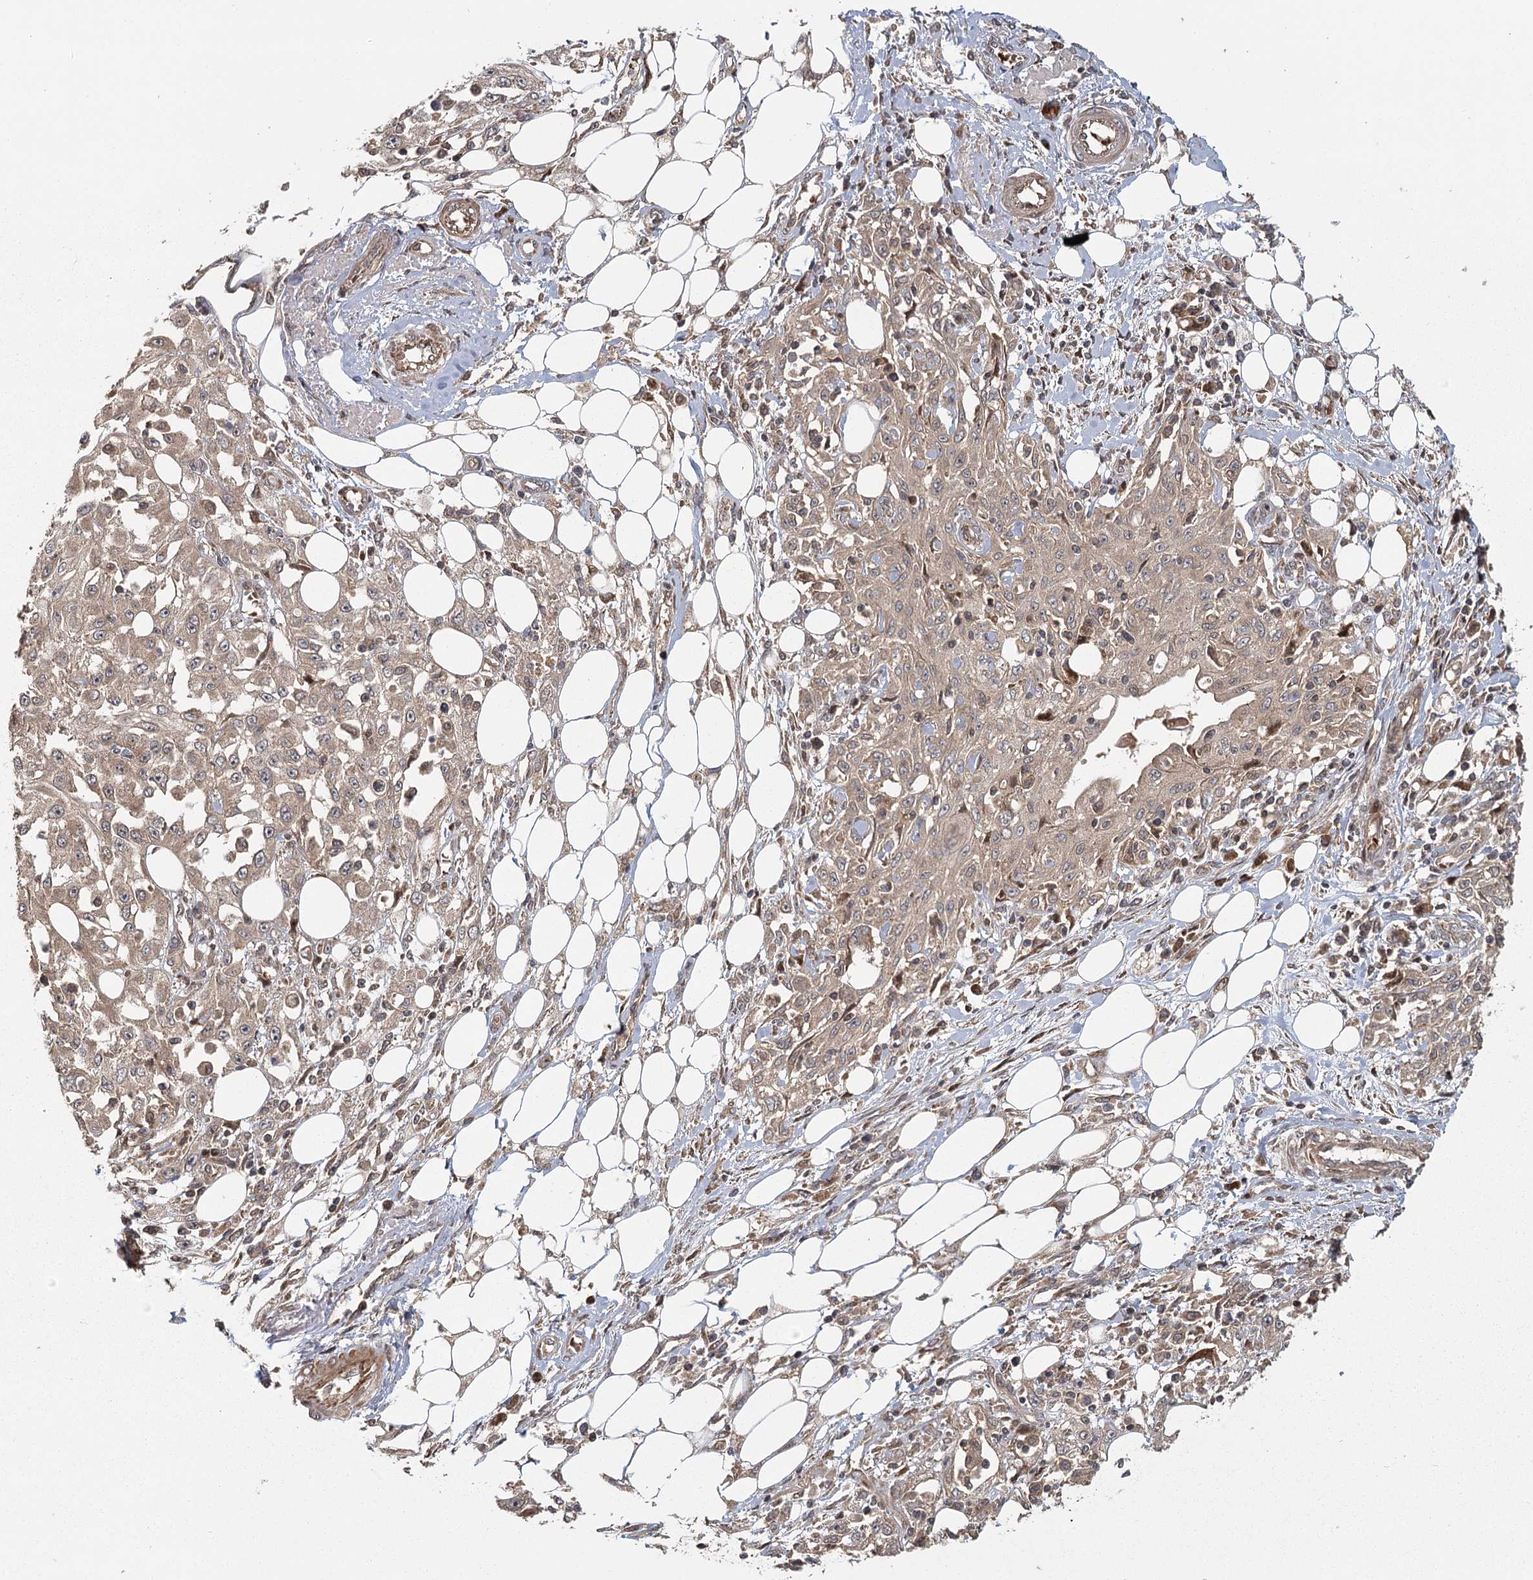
{"staining": {"intensity": "weak", "quantity": ">75%", "location": "cytoplasmic/membranous"}, "tissue": "skin cancer", "cell_type": "Tumor cells", "image_type": "cancer", "snomed": [{"axis": "morphology", "description": "Squamous cell carcinoma, NOS"}, {"axis": "morphology", "description": "Squamous cell carcinoma, metastatic, NOS"}, {"axis": "topography", "description": "Skin"}, {"axis": "topography", "description": "Lymph node"}], "caption": "There is low levels of weak cytoplasmic/membranous expression in tumor cells of skin metastatic squamous cell carcinoma, as demonstrated by immunohistochemical staining (brown color).", "gene": "RAPGEF6", "patient": {"sex": "male", "age": 75}}